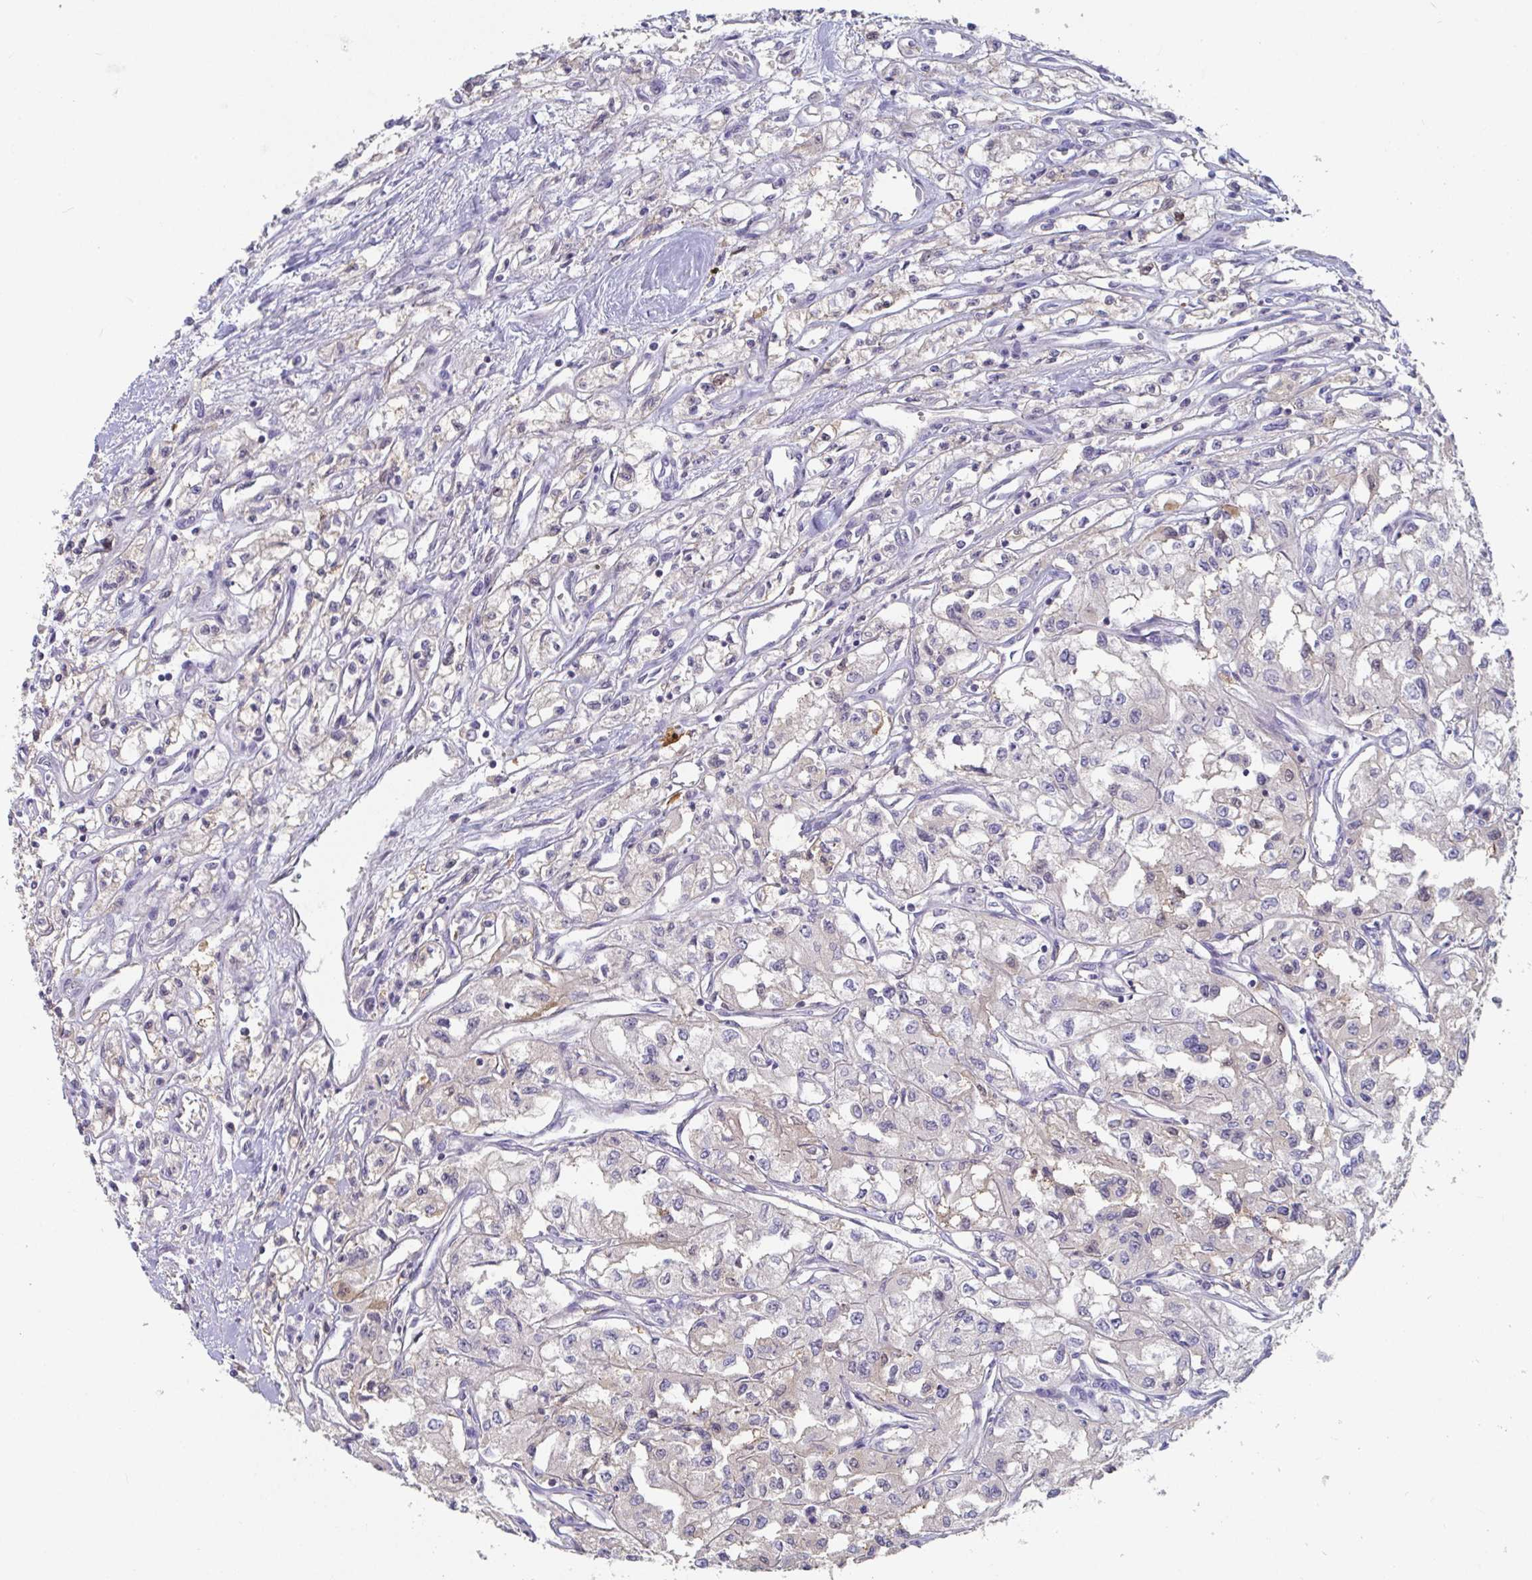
{"staining": {"intensity": "negative", "quantity": "none", "location": "none"}, "tissue": "renal cancer", "cell_type": "Tumor cells", "image_type": "cancer", "snomed": [{"axis": "morphology", "description": "Adenocarcinoma, NOS"}, {"axis": "topography", "description": "Kidney"}], "caption": "There is no significant expression in tumor cells of renal cancer (adenocarcinoma).", "gene": "ANO5", "patient": {"sex": "male", "age": 56}}